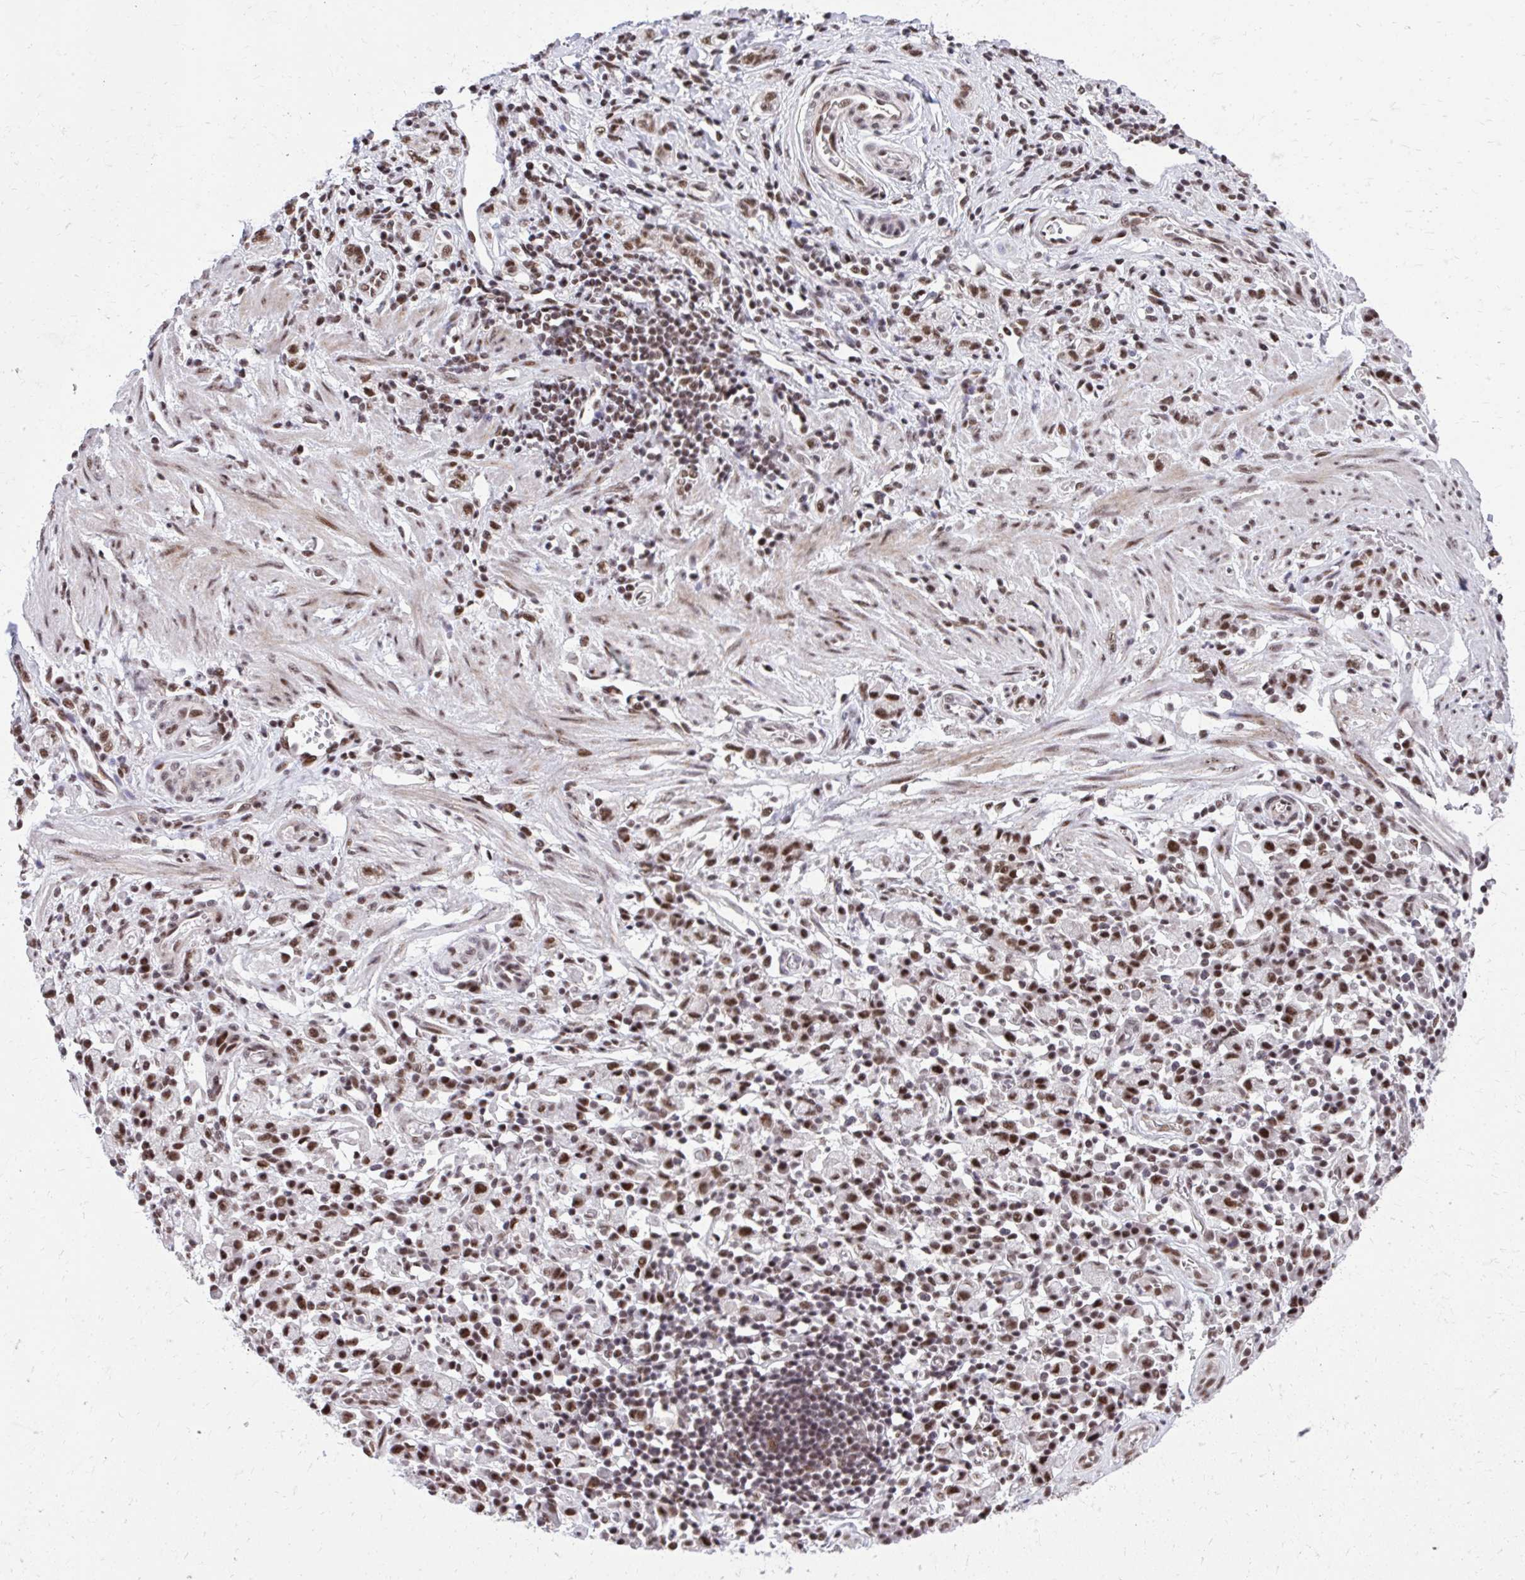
{"staining": {"intensity": "moderate", "quantity": ">75%", "location": "nuclear"}, "tissue": "stomach cancer", "cell_type": "Tumor cells", "image_type": "cancer", "snomed": [{"axis": "morphology", "description": "Adenocarcinoma, NOS"}, {"axis": "topography", "description": "Stomach"}], "caption": "Immunohistochemistry staining of stomach cancer, which displays medium levels of moderate nuclear staining in about >75% of tumor cells indicating moderate nuclear protein staining. The staining was performed using DAB (3,3'-diaminobenzidine) (brown) for protein detection and nuclei were counterstained in hematoxylin (blue).", "gene": "SYNE4", "patient": {"sex": "male", "age": 77}}